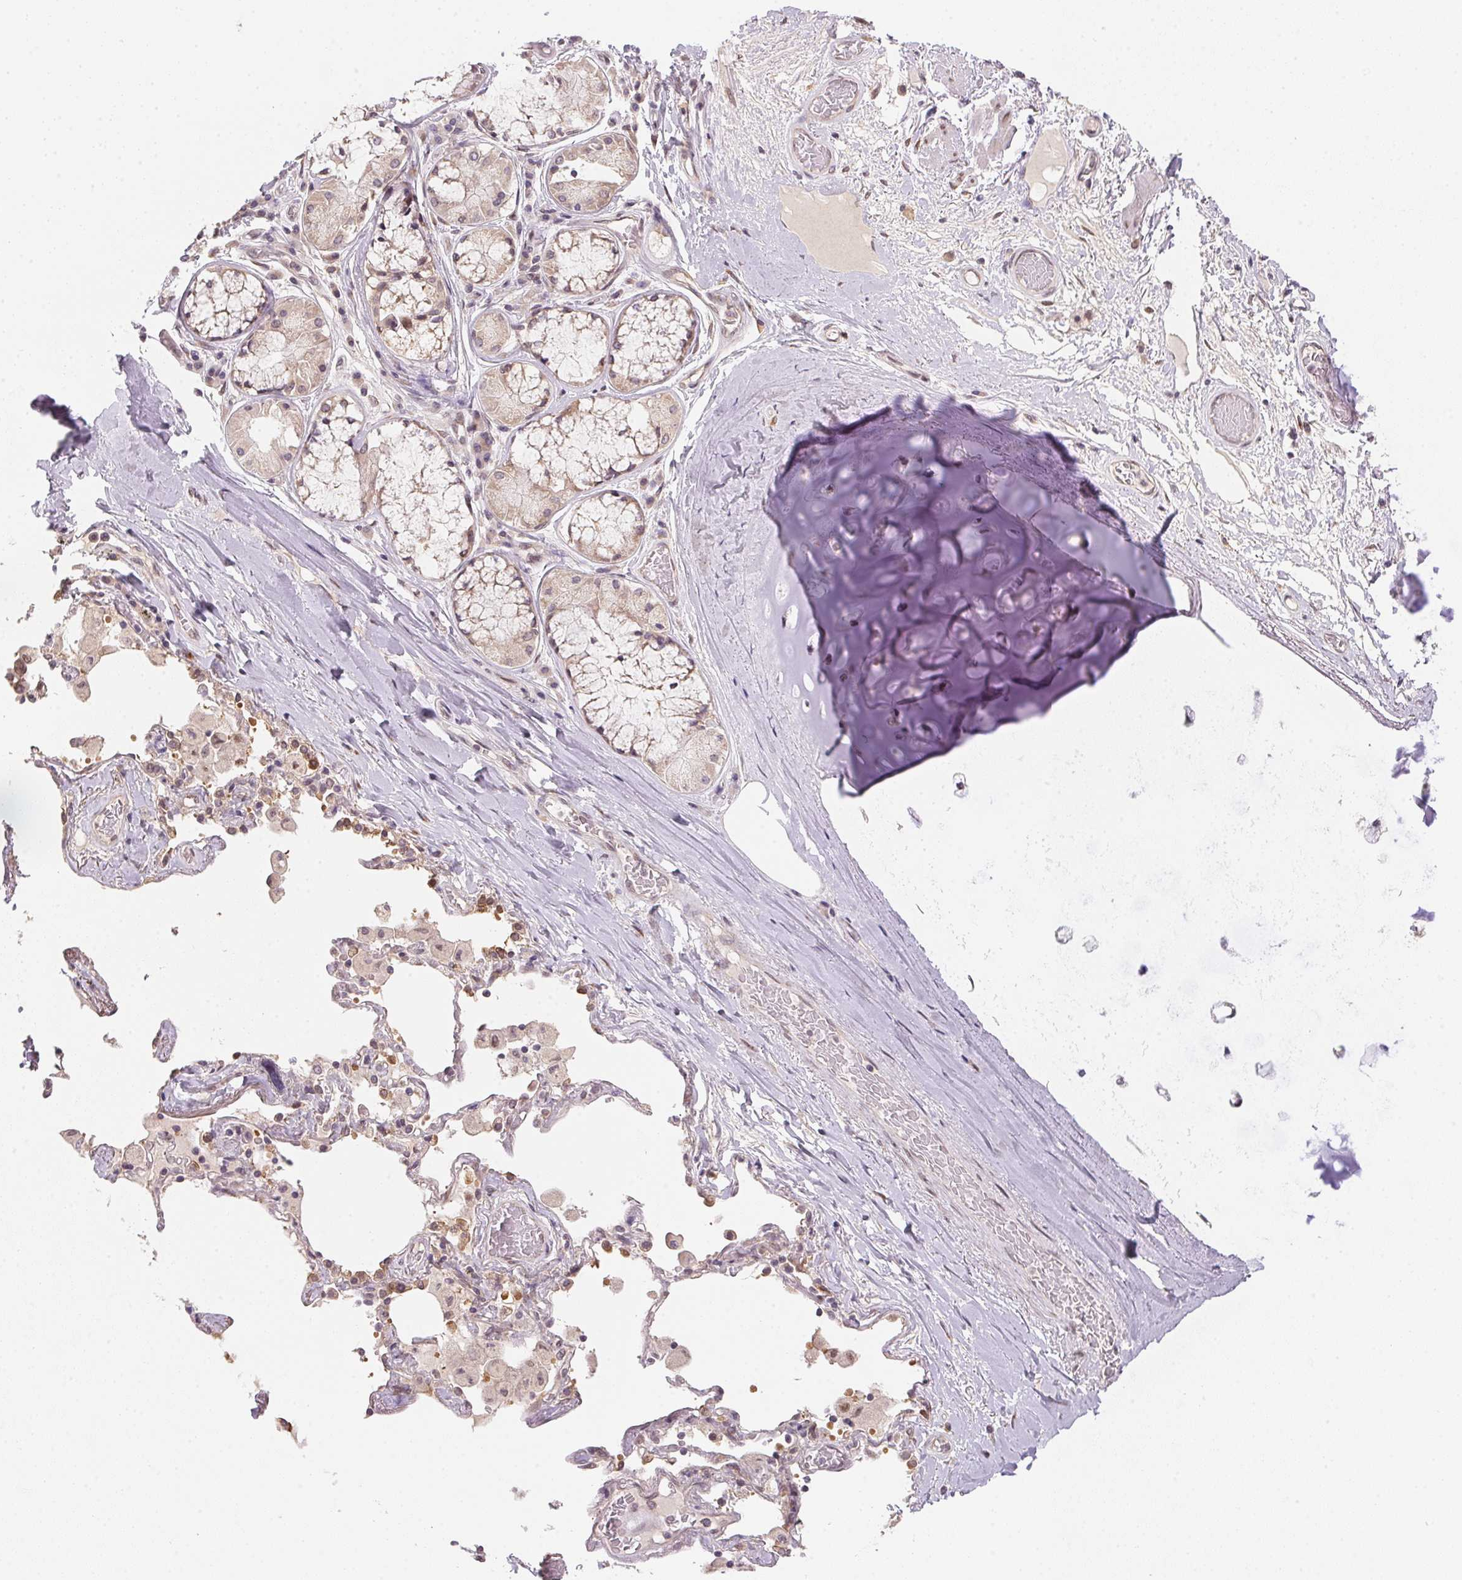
{"staining": {"intensity": "moderate", "quantity": "25%-75%", "location": "cytoplasmic/membranous"}, "tissue": "adipose tissue", "cell_type": "Adipocytes", "image_type": "normal", "snomed": [{"axis": "morphology", "description": "Normal tissue, NOS"}, {"axis": "topography", "description": "Cartilage tissue"}, {"axis": "topography", "description": "Bronchus"}], "caption": "A brown stain shows moderate cytoplasmic/membranous staining of a protein in adipocytes of normal adipose tissue.", "gene": "EI24", "patient": {"sex": "male", "age": 64}}